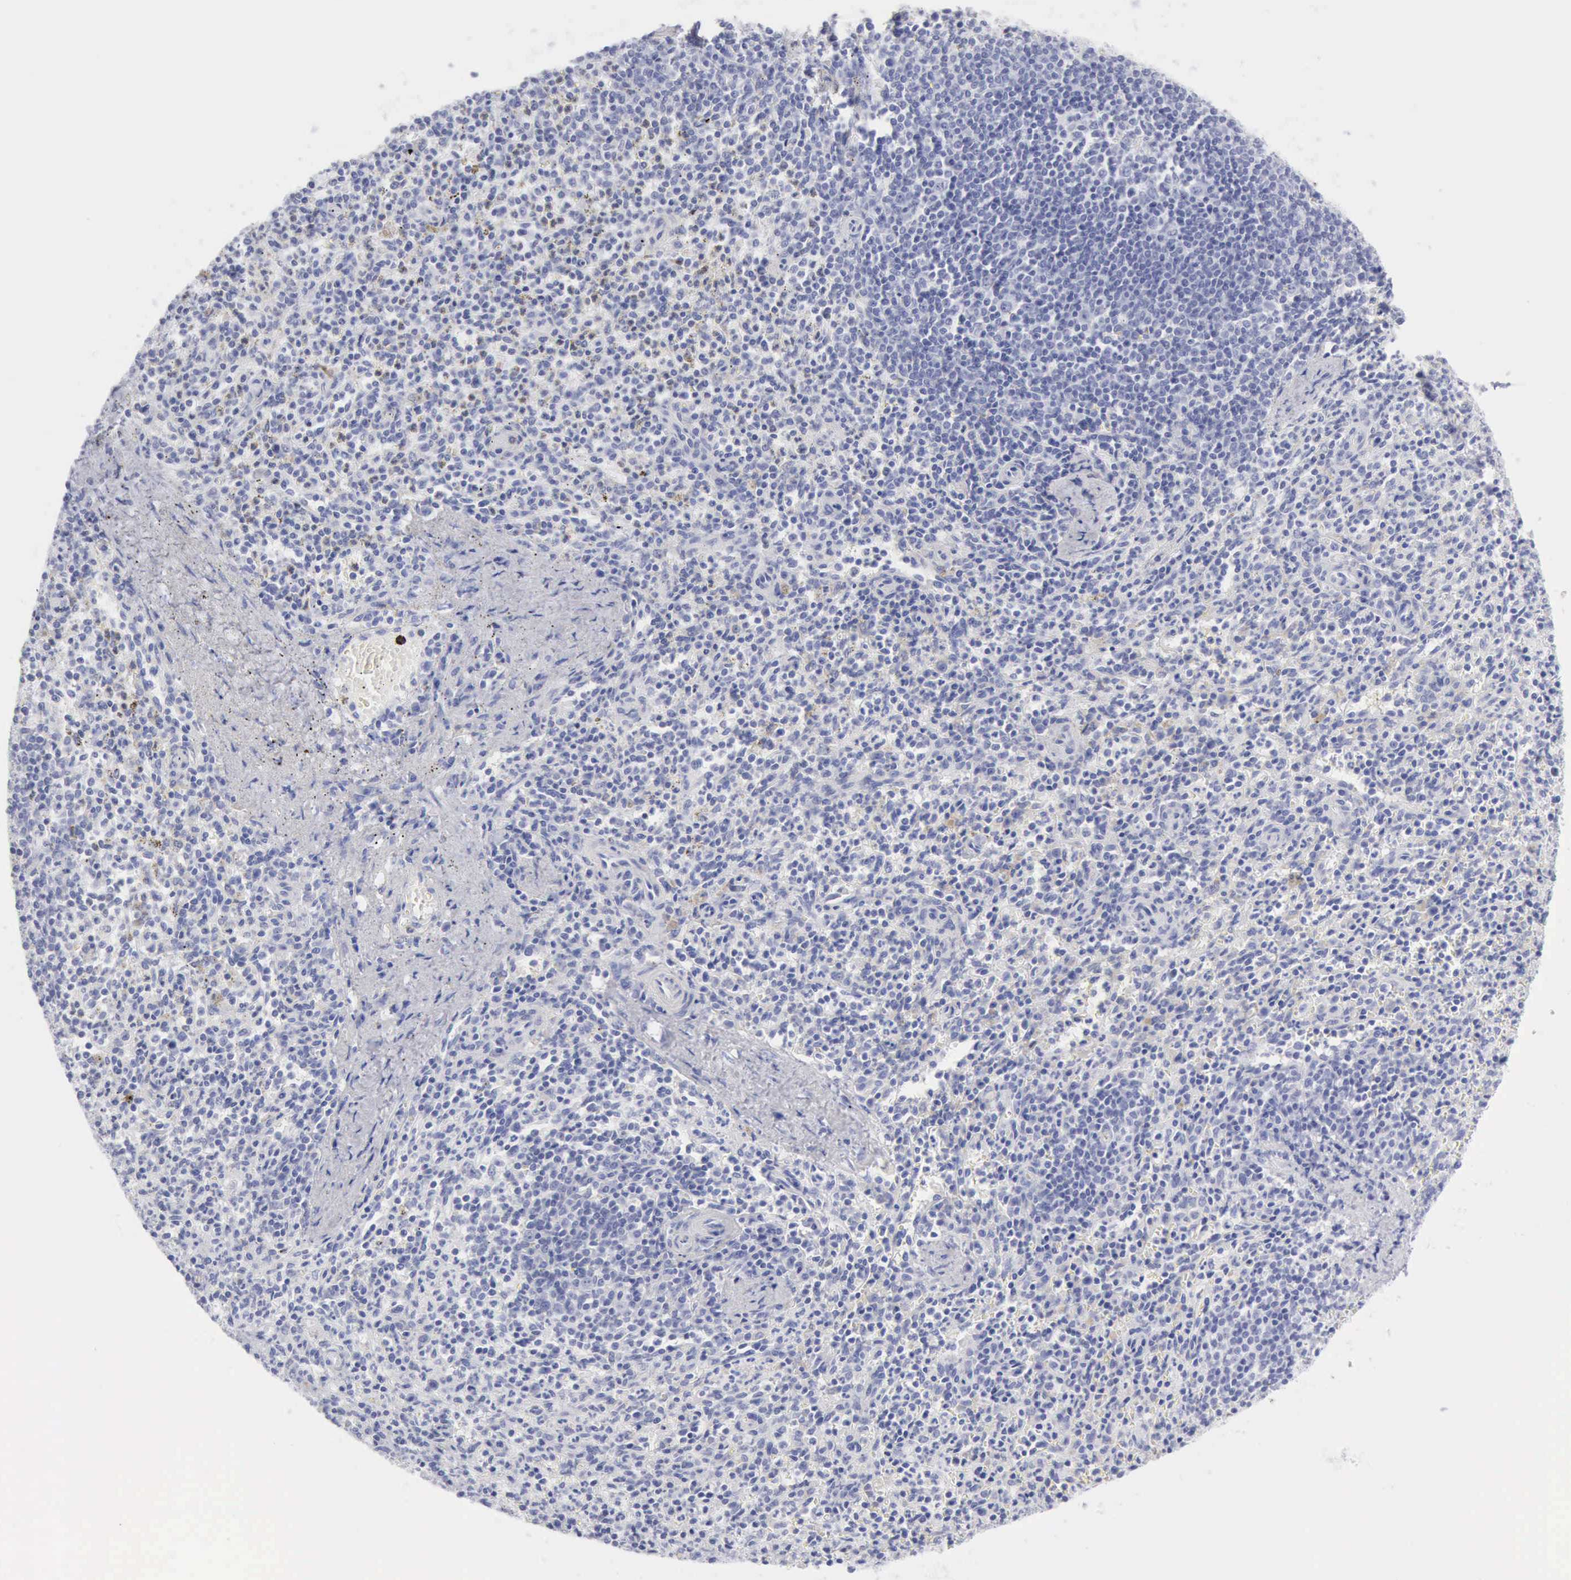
{"staining": {"intensity": "negative", "quantity": "none", "location": "none"}, "tissue": "spleen", "cell_type": "Cells in red pulp", "image_type": "normal", "snomed": [{"axis": "morphology", "description": "Normal tissue, NOS"}, {"axis": "topography", "description": "Spleen"}], "caption": "Protein analysis of benign spleen demonstrates no significant expression in cells in red pulp.", "gene": "KRT5", "patient": {"sex": "male", "age": 72}}